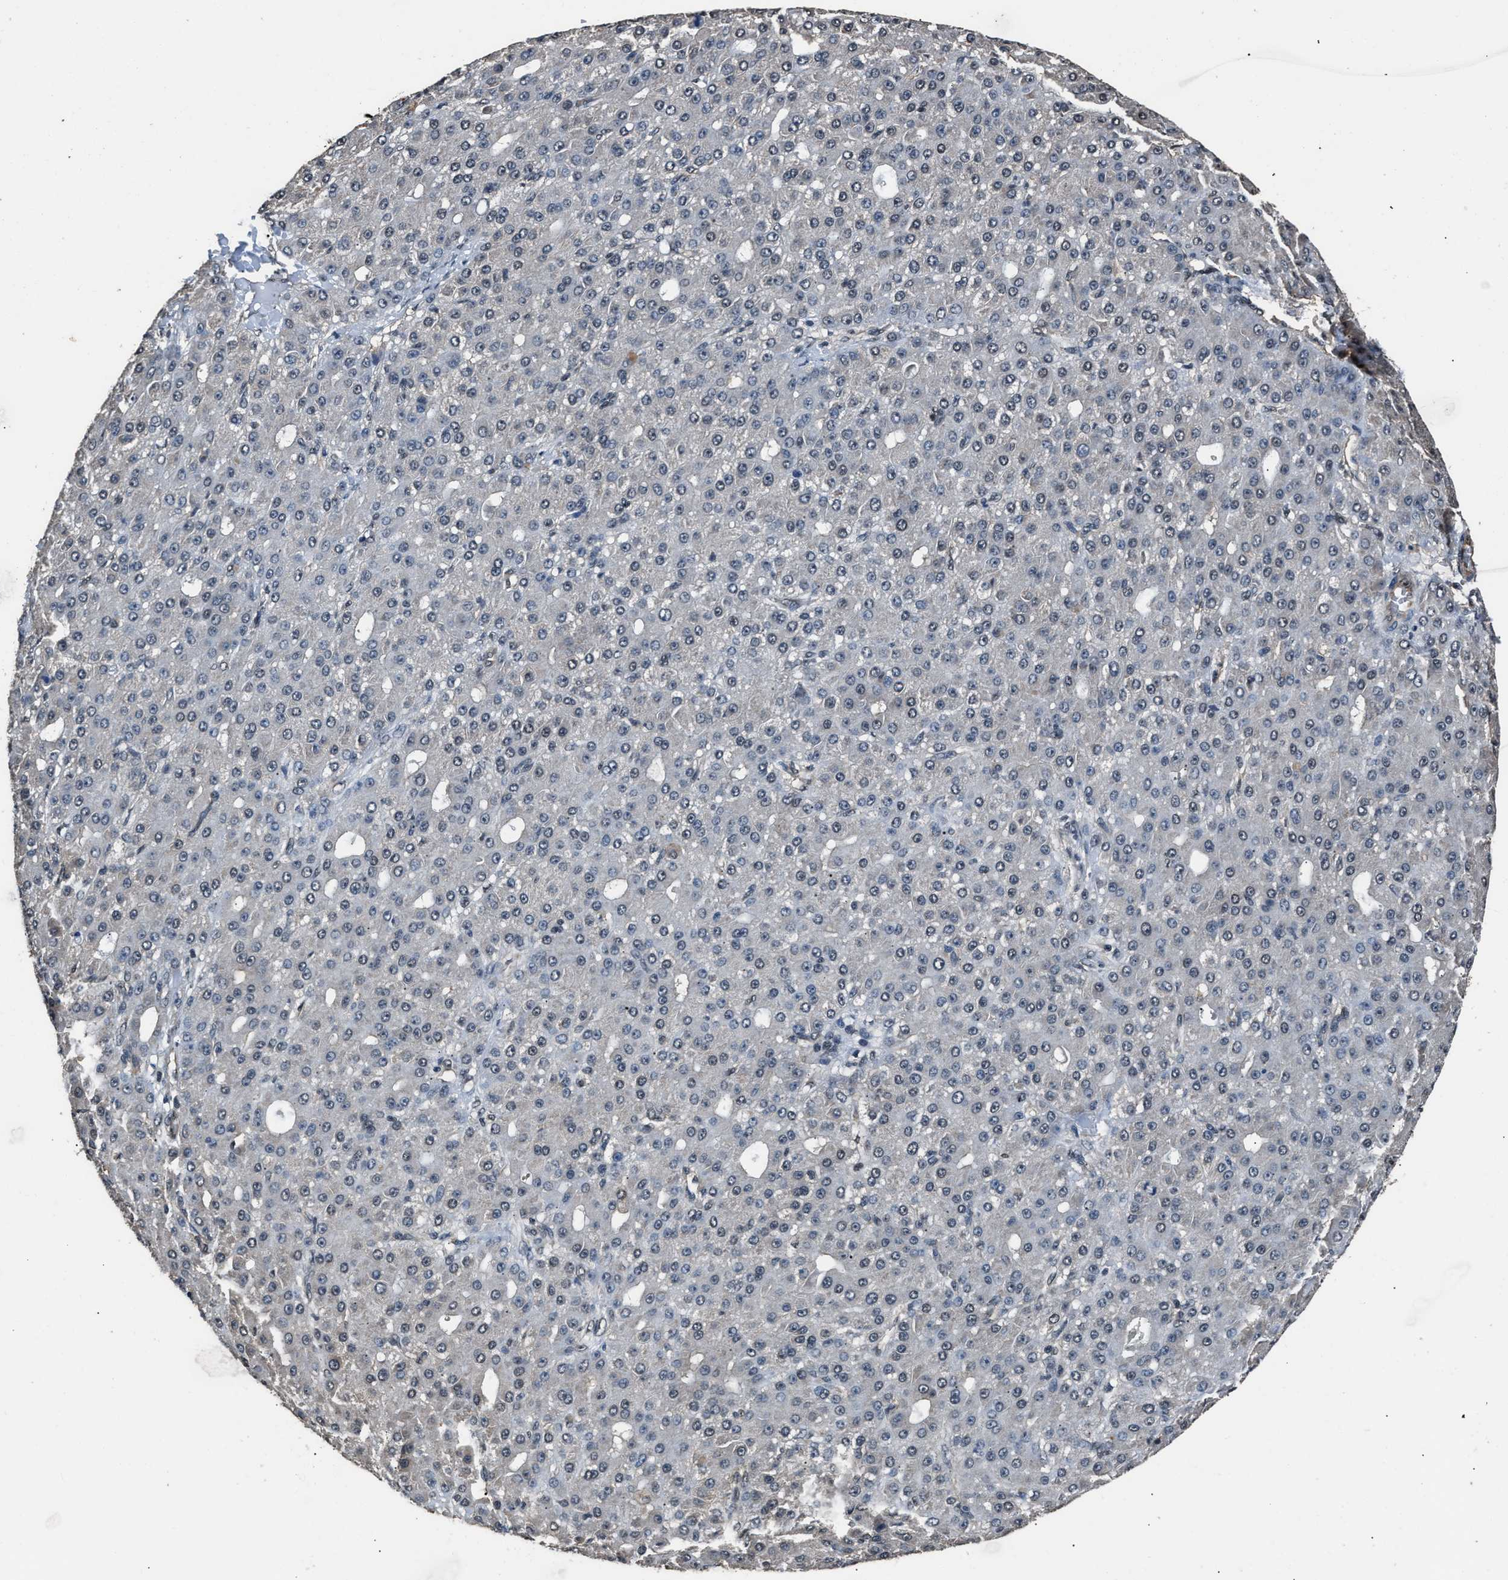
{"staining": {"intensity": "weak", "quantity": "<25%", "location": "cytoplasmic/membranous,nuclear"}, "tissue": "liver cancer", "cell_type": "Tumor cells", "image_type": "cancer", "snomed": [{"axis": "morphology", "description": "Carcinoma, Hepatocellular, NOS"}, {"axis": "topography", "description": "Liver"}], "caption": "Tumor cells are negative for brown protein staining in liver cancer (hepatocellular carcinoma).", "gene": "DFFA", "patient": {"sex": "male", "age": 67}}